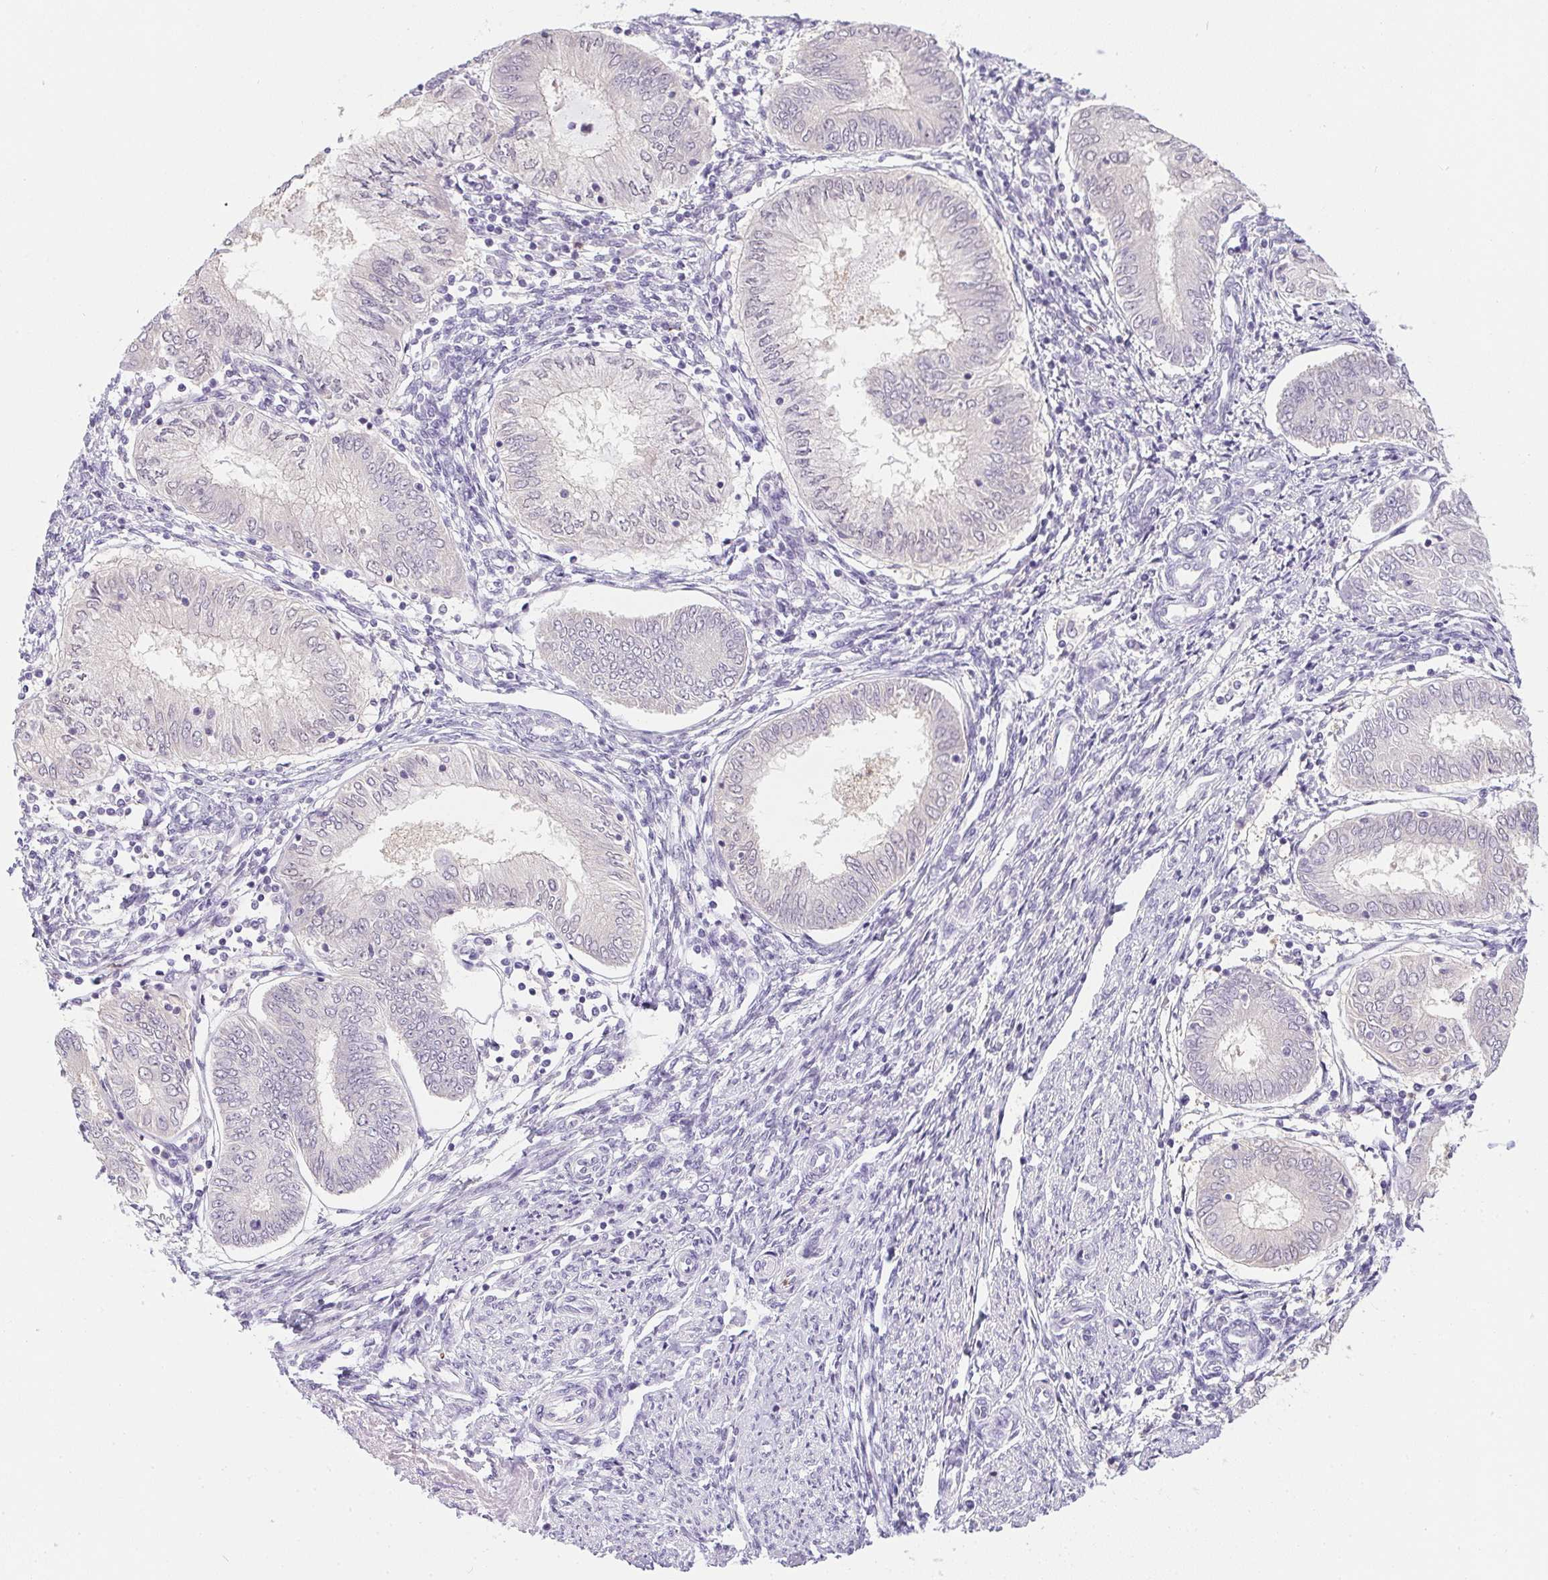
{"staining": {"intensity": "negative", "quantity": "none", "location": "none"}, "tissue": "endometrial cancer", "cell_type": "Tumor cells", "image_type": "cancer", "snomed": [{"axis": "morphology", "description": "Adenocarcinoma, NOS"}, {"axis": "topography", "description": "Endometrium"}], "caption": "Immunohistochemical staining of human endometrial cancer exhibits no significant staining in tumor cells. The staining is performed using DAB (3,3'-diaminobenzidine) brown chromogen with nuclei counter-stained in using hematoxylin.", "gene": "DNAJC5G", "patient": {"sex": "female", "age": 68}}